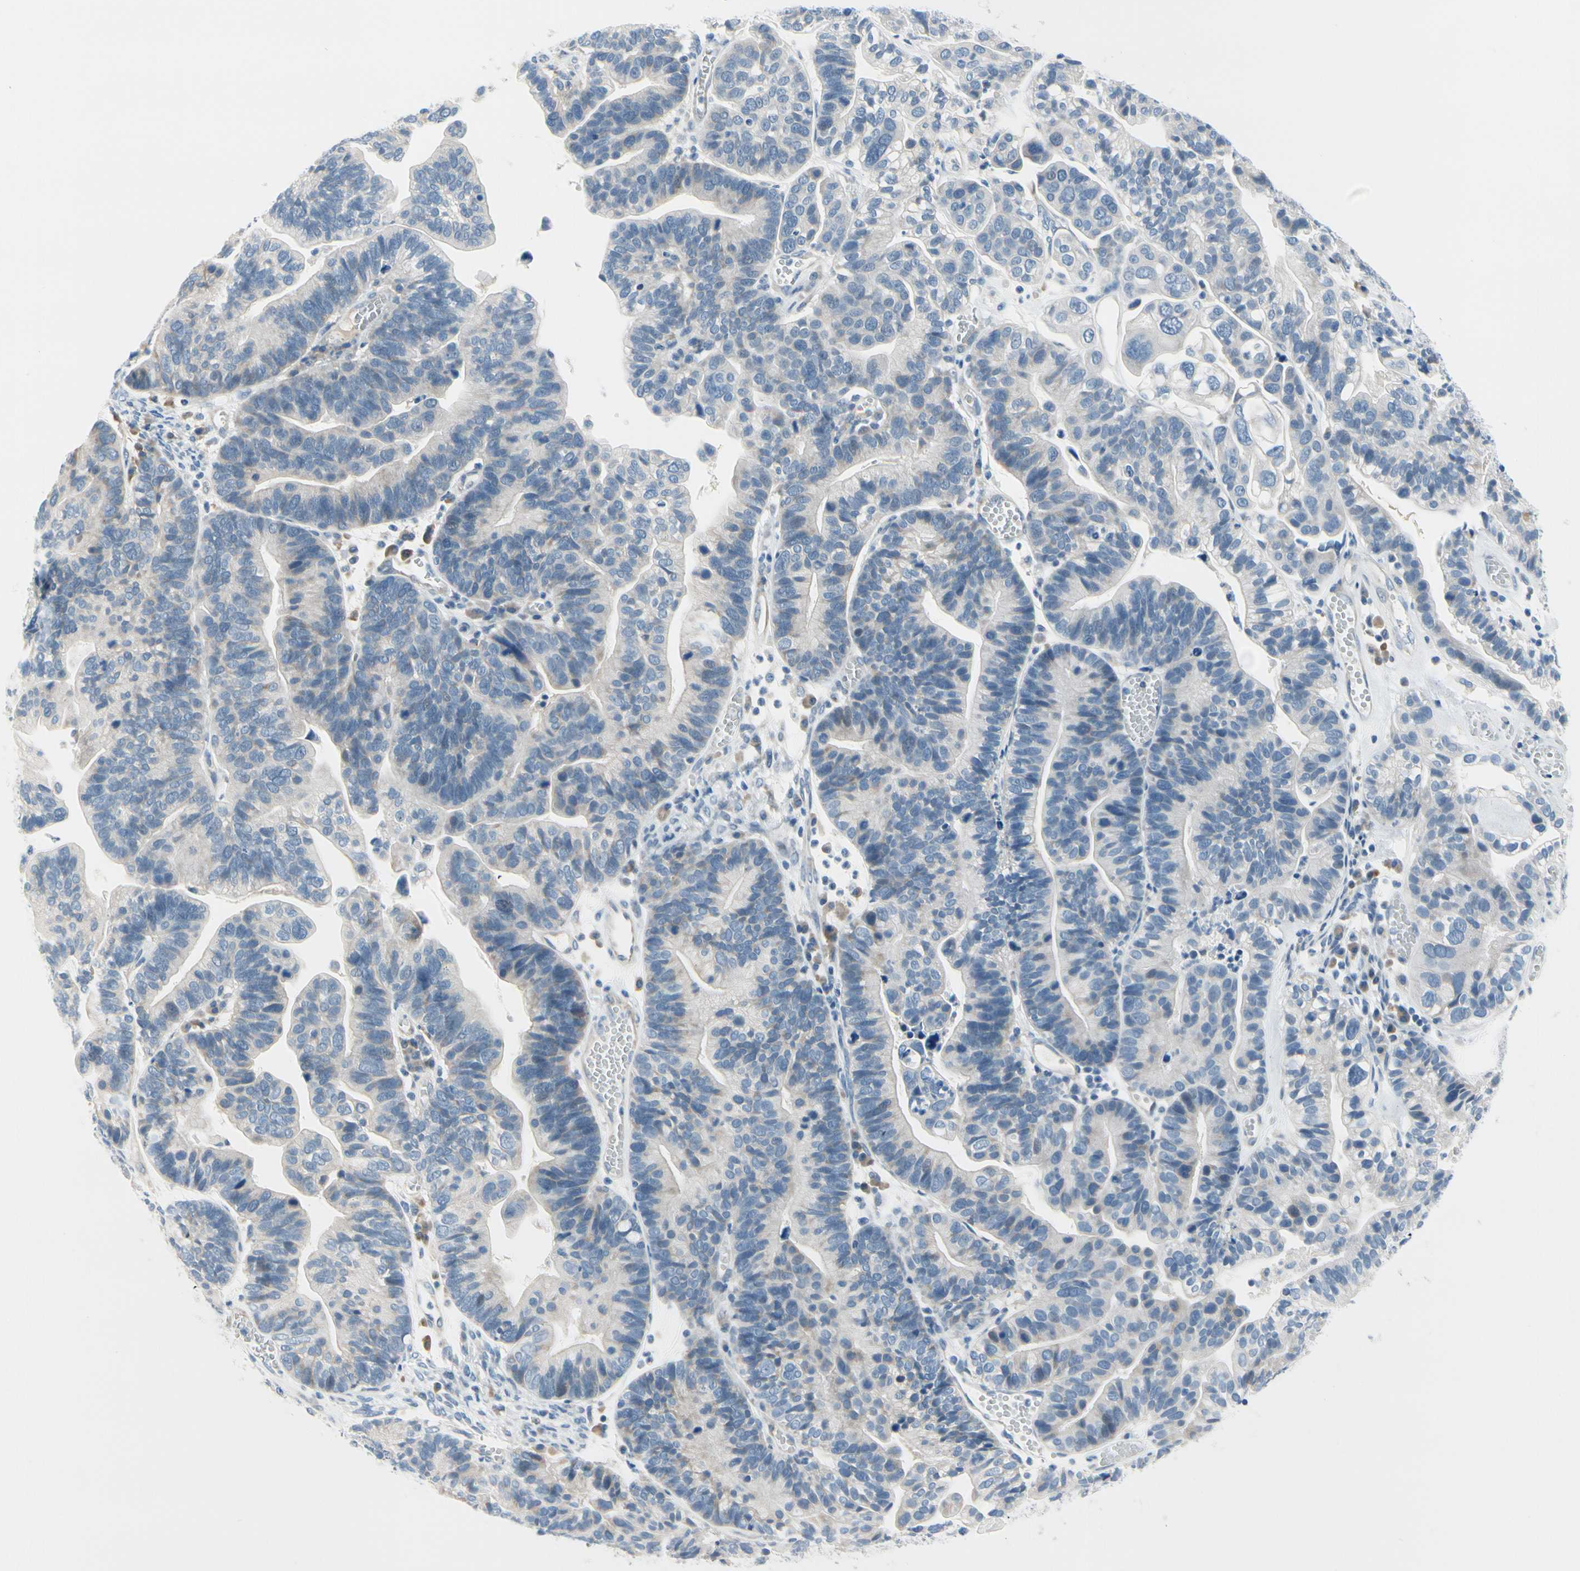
{"staining": {"intensity": "weak", "quantity": "<25%", "location": "cytoplasmic/membranous"}, "tissue": "ovarian cancer", "cell_type": "Tumor cells", "image_type": "cancer", "snomed": [{"axis": "morphology", "description": "Cystadenocarcinoma, serous, NOS"}, {"axis": "topography", "description": "Ovary"}], "caption": "Serous cystadenocarcinoma (ovarian) was stained to show a protein in brown. There is no significant positivity in tumor cells.", "gene": "FCER2", "patient": {"sex": "female", "age": 56}}